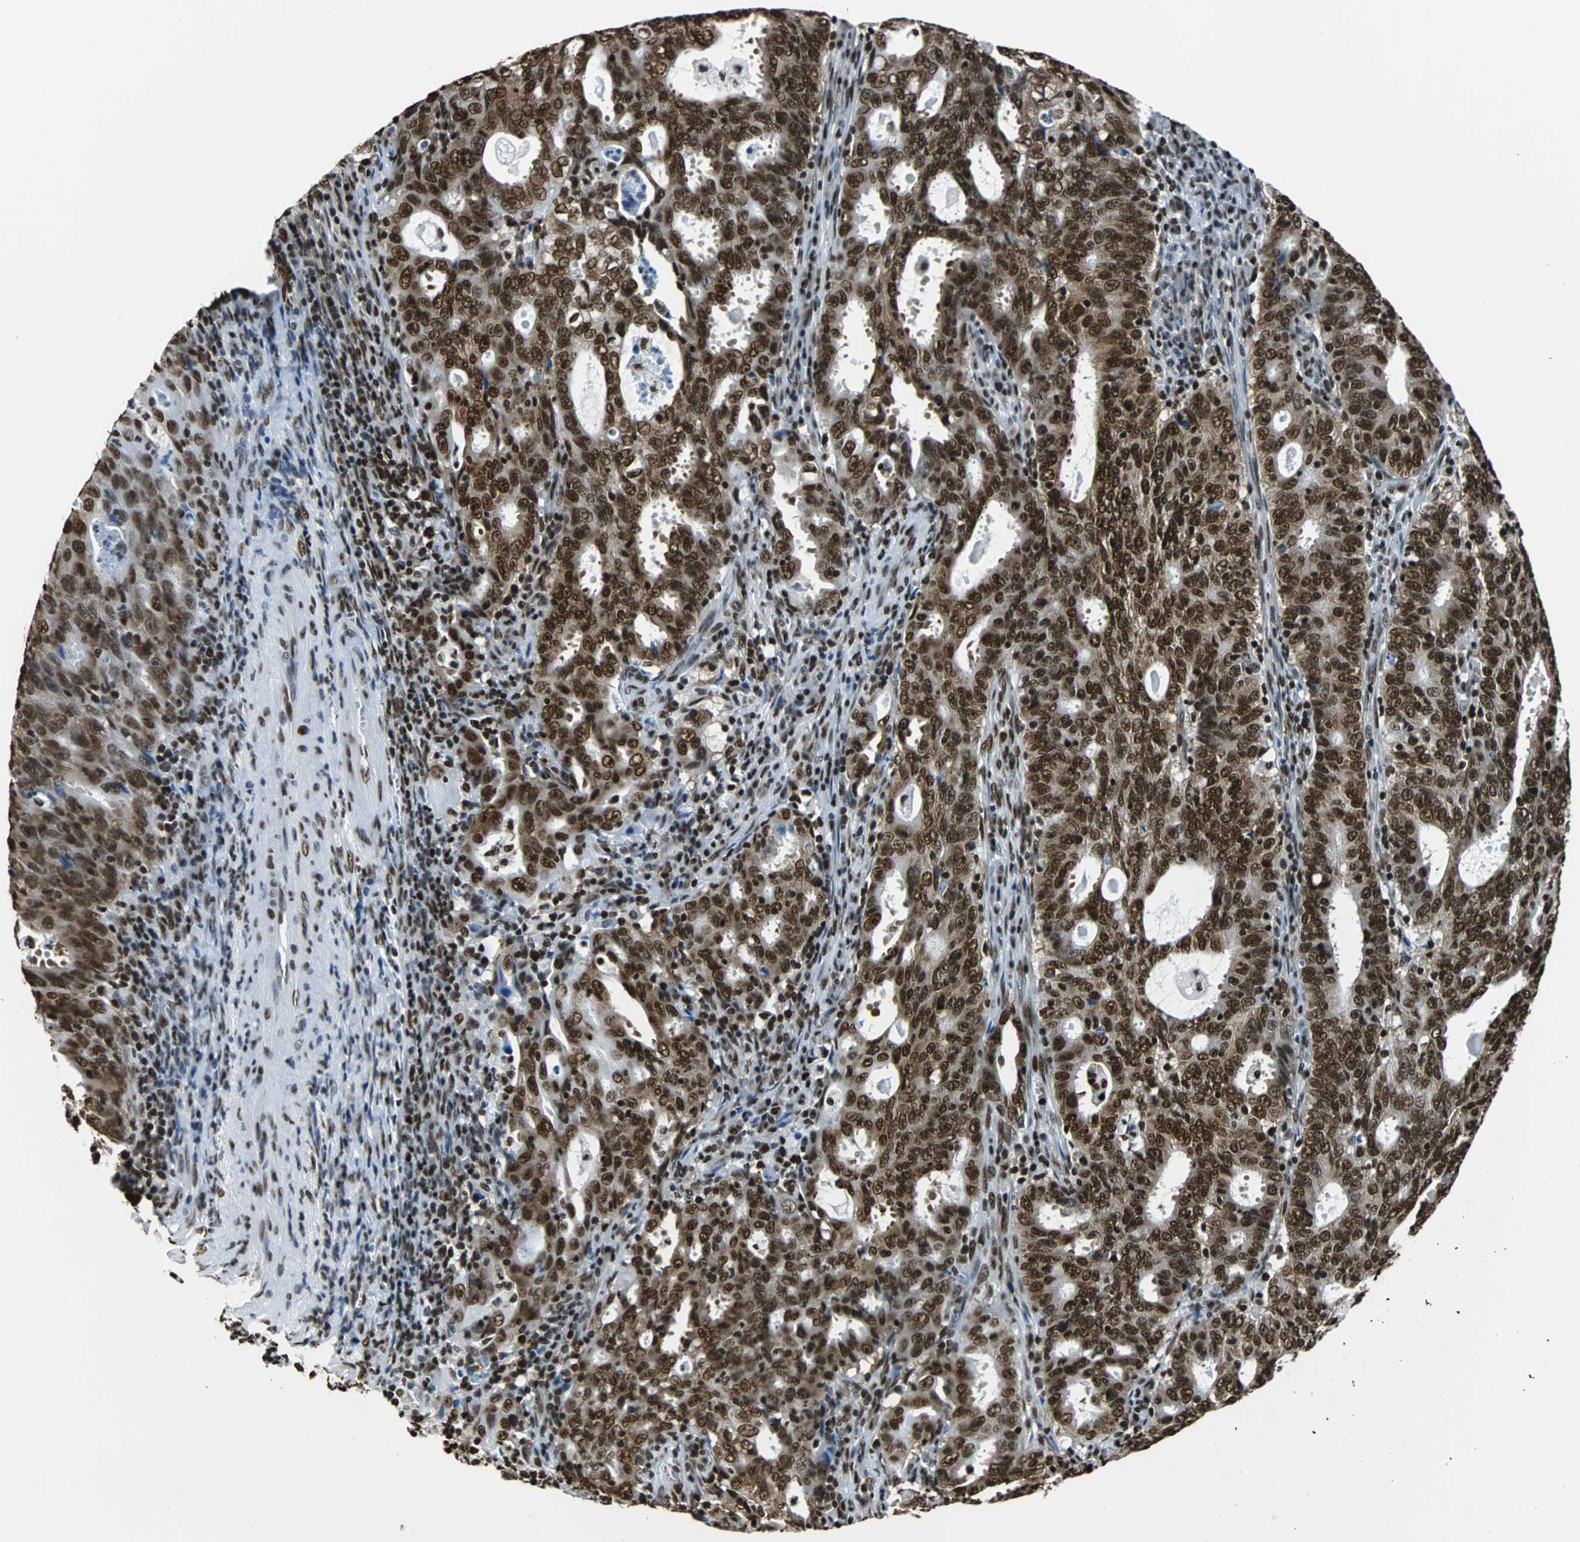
{"staining": {"intensity": "strong", "quantity": ">75%", "location": "cytoplasmic/membranous,nuclear"}, "tissue": "cervical cancer", "cell_type": "Tumor cells", "image_type": "cancer", "snomed": [{"axis": "morphology", "description": "Adenocarcinoma, NOS"}, {"axis": "topography", "description": "Cervix"}], "caption": "Immunohistochemical staining of cervical cancer reveals strong cytoplasmic/membranous and nuclear protein expression in approximately >75% of tumor cells.", "gene": "FUBP1", "patient": {"sex": "female", "age": 44}}